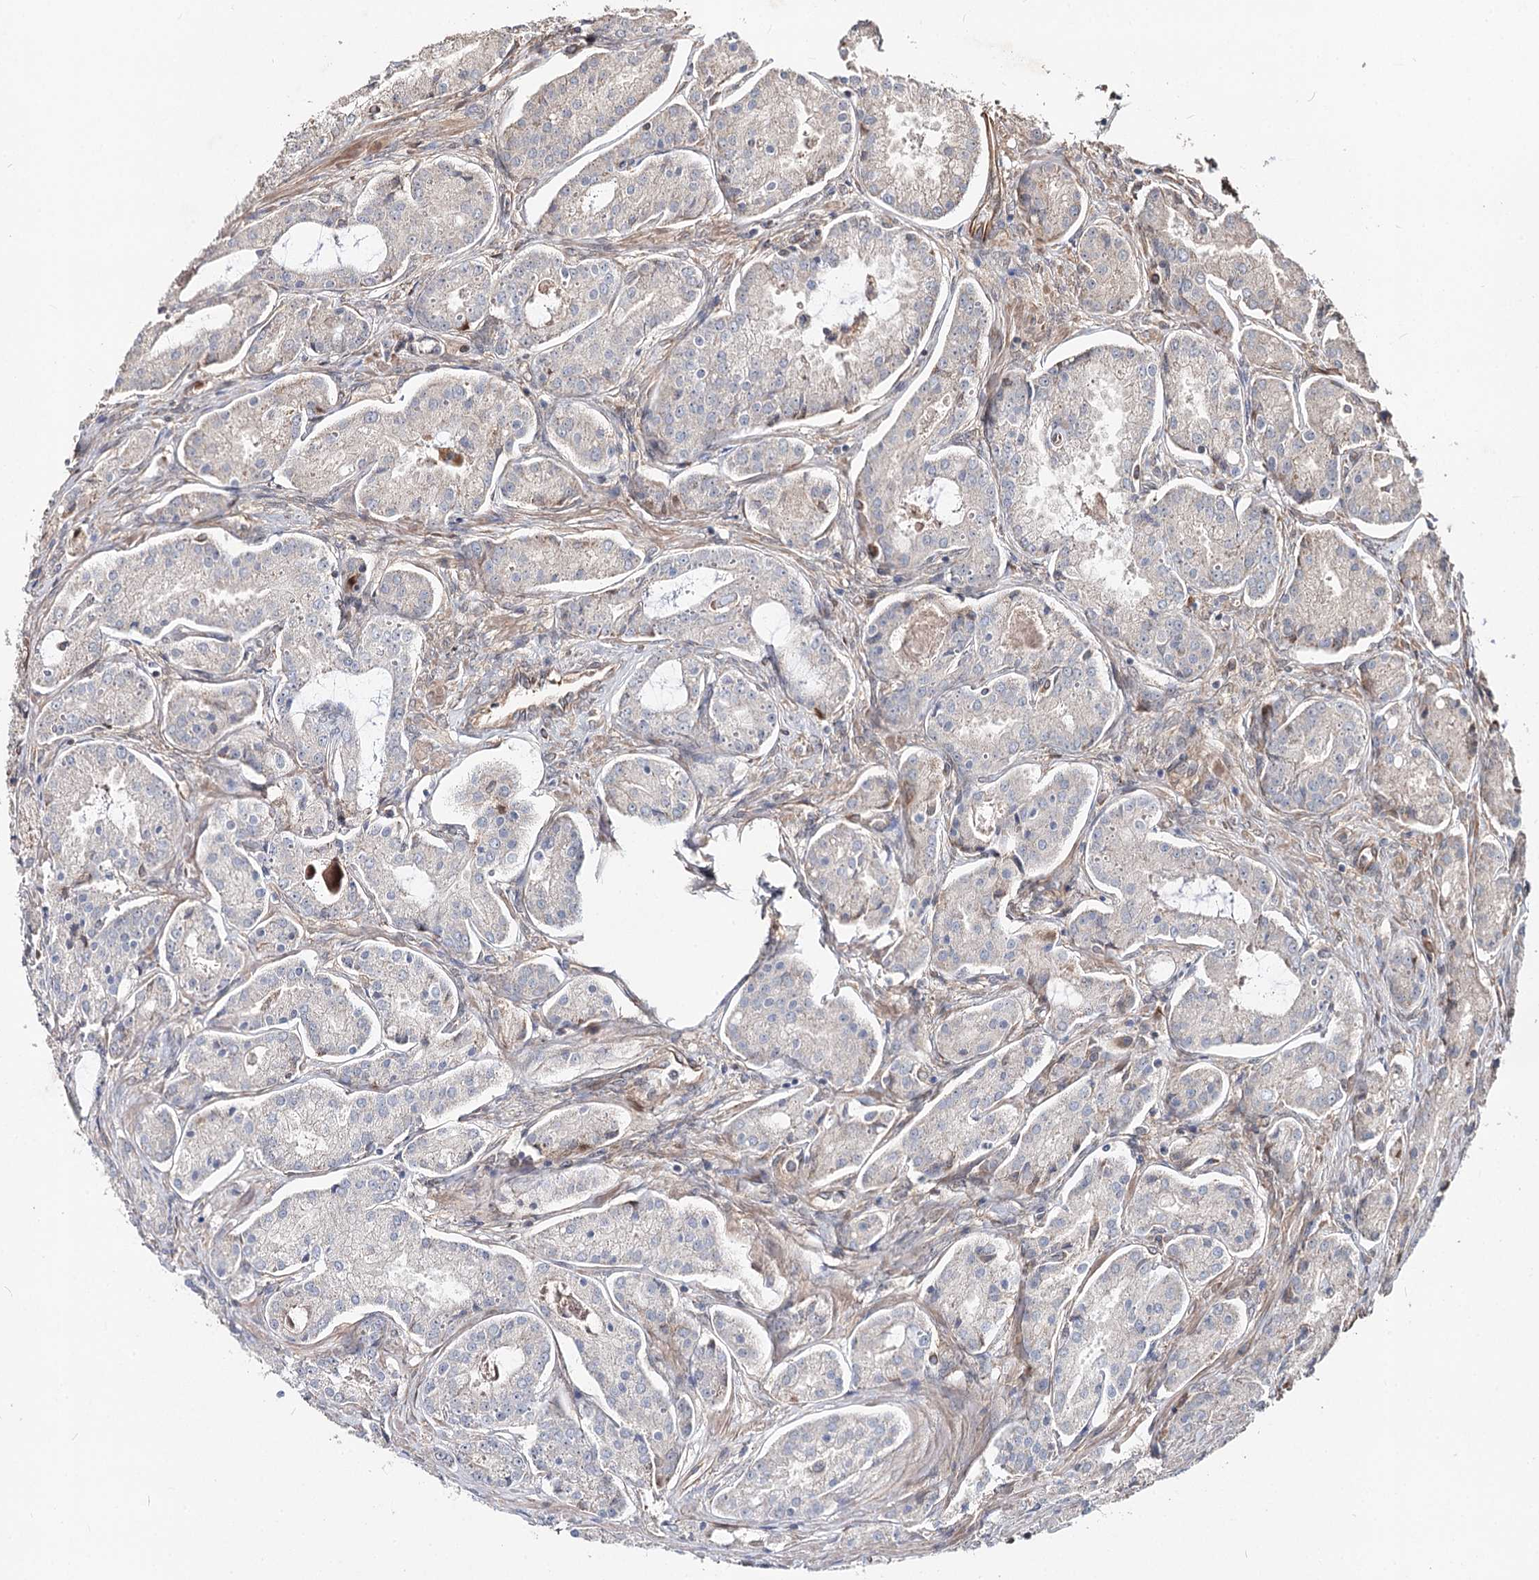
{"staining": {"intensity": "negative", "quantity": "none", "location": "none"}, "tissue": "prostate cancer", "cell_type": "Tumor cells", "image_type": "cancer", "snomed": [{"axis": "morphology", "description": "Adenocarcinoma, Low grade"}, {"axis": "topography", "description": "Prostate"}], "caption": "Micrograph shows no significant protein expression in tumor cells of prostate adenocarcinoma (low-grade).", "gene": "SPART", "patient": {"sex": "male", "age": 68}}